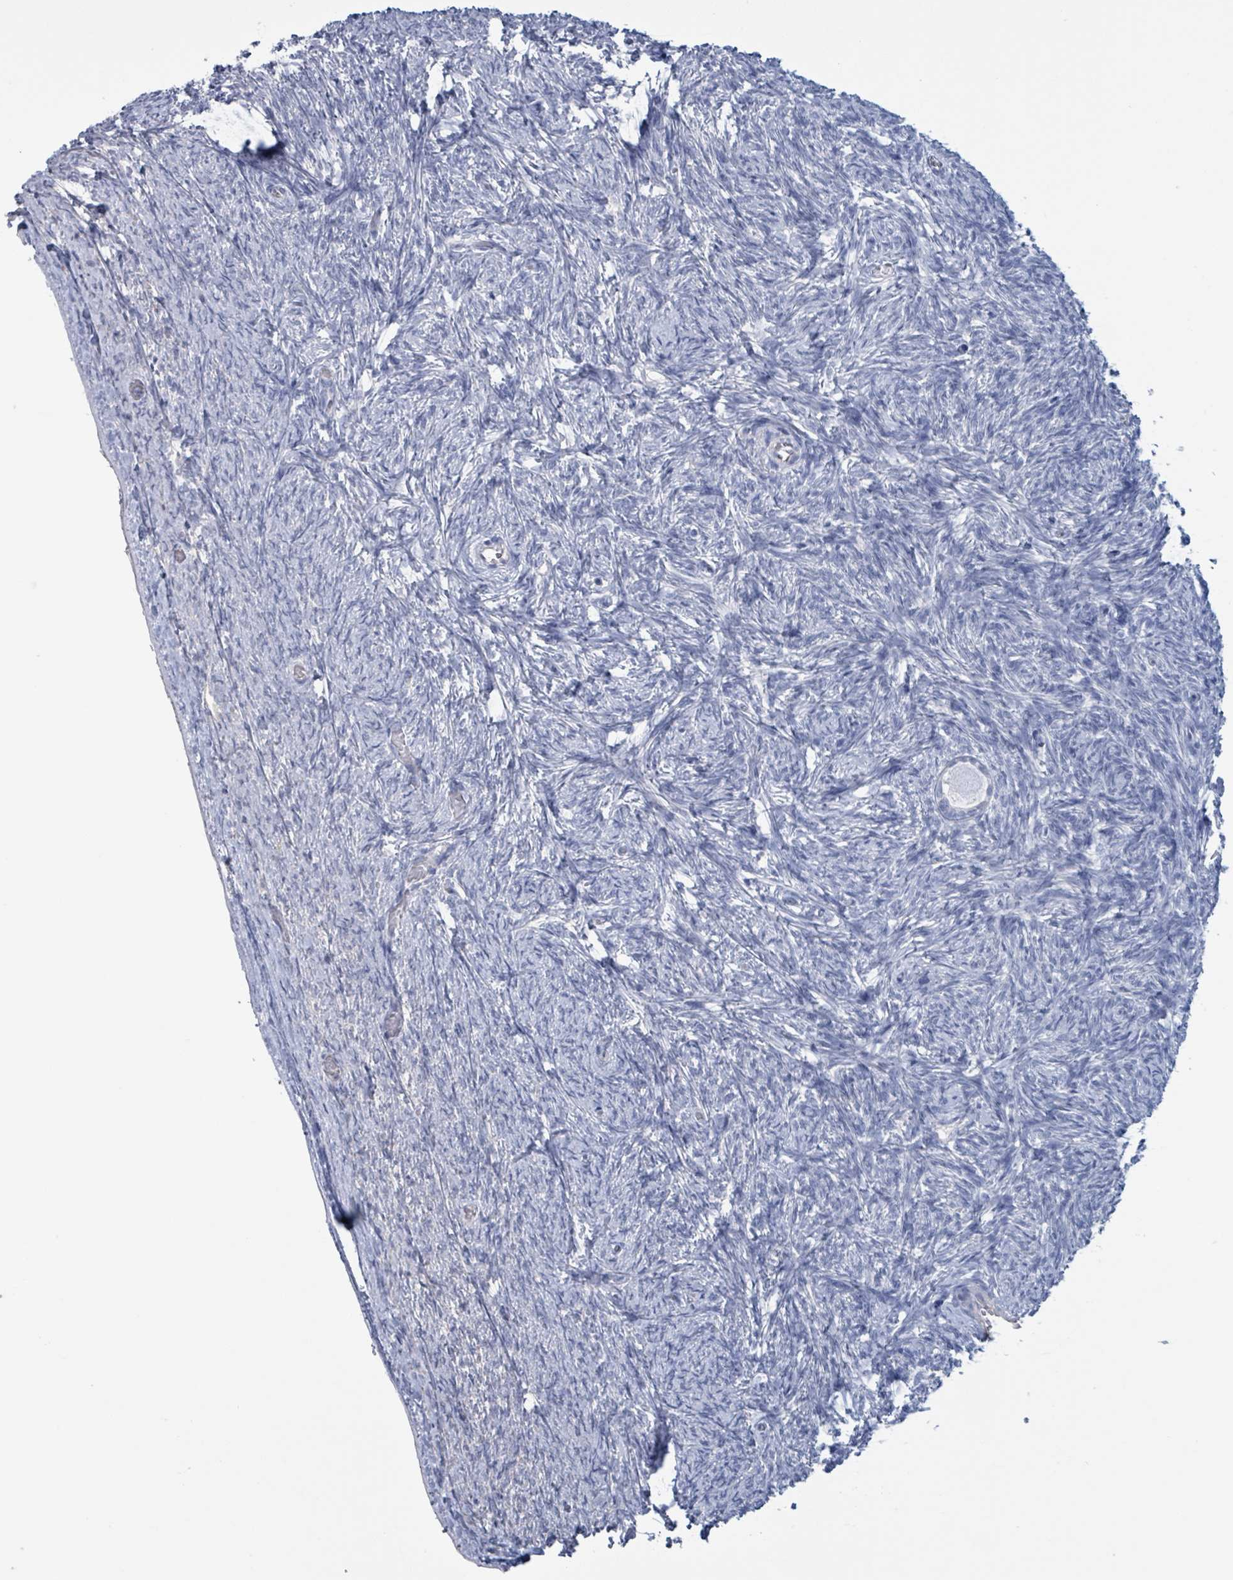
{"staining": {"intensity": "negative", "quantity": "none", "location": "none"}, "tissue": "ovary", "cell_type": "Follicle cells", "image_type": "normal", "snomed": [{"axis": "morphology", "description": "Normal tissue, NOS"}, {"axis": "topography", "description": "Ovary"}], "caption": "Ovary stained for a protein using immunohistochemistry (IHC) exhibits no staining follicle cells.", "gene": "CT45A10", "patient": {"sex": "female", "age": 44}}